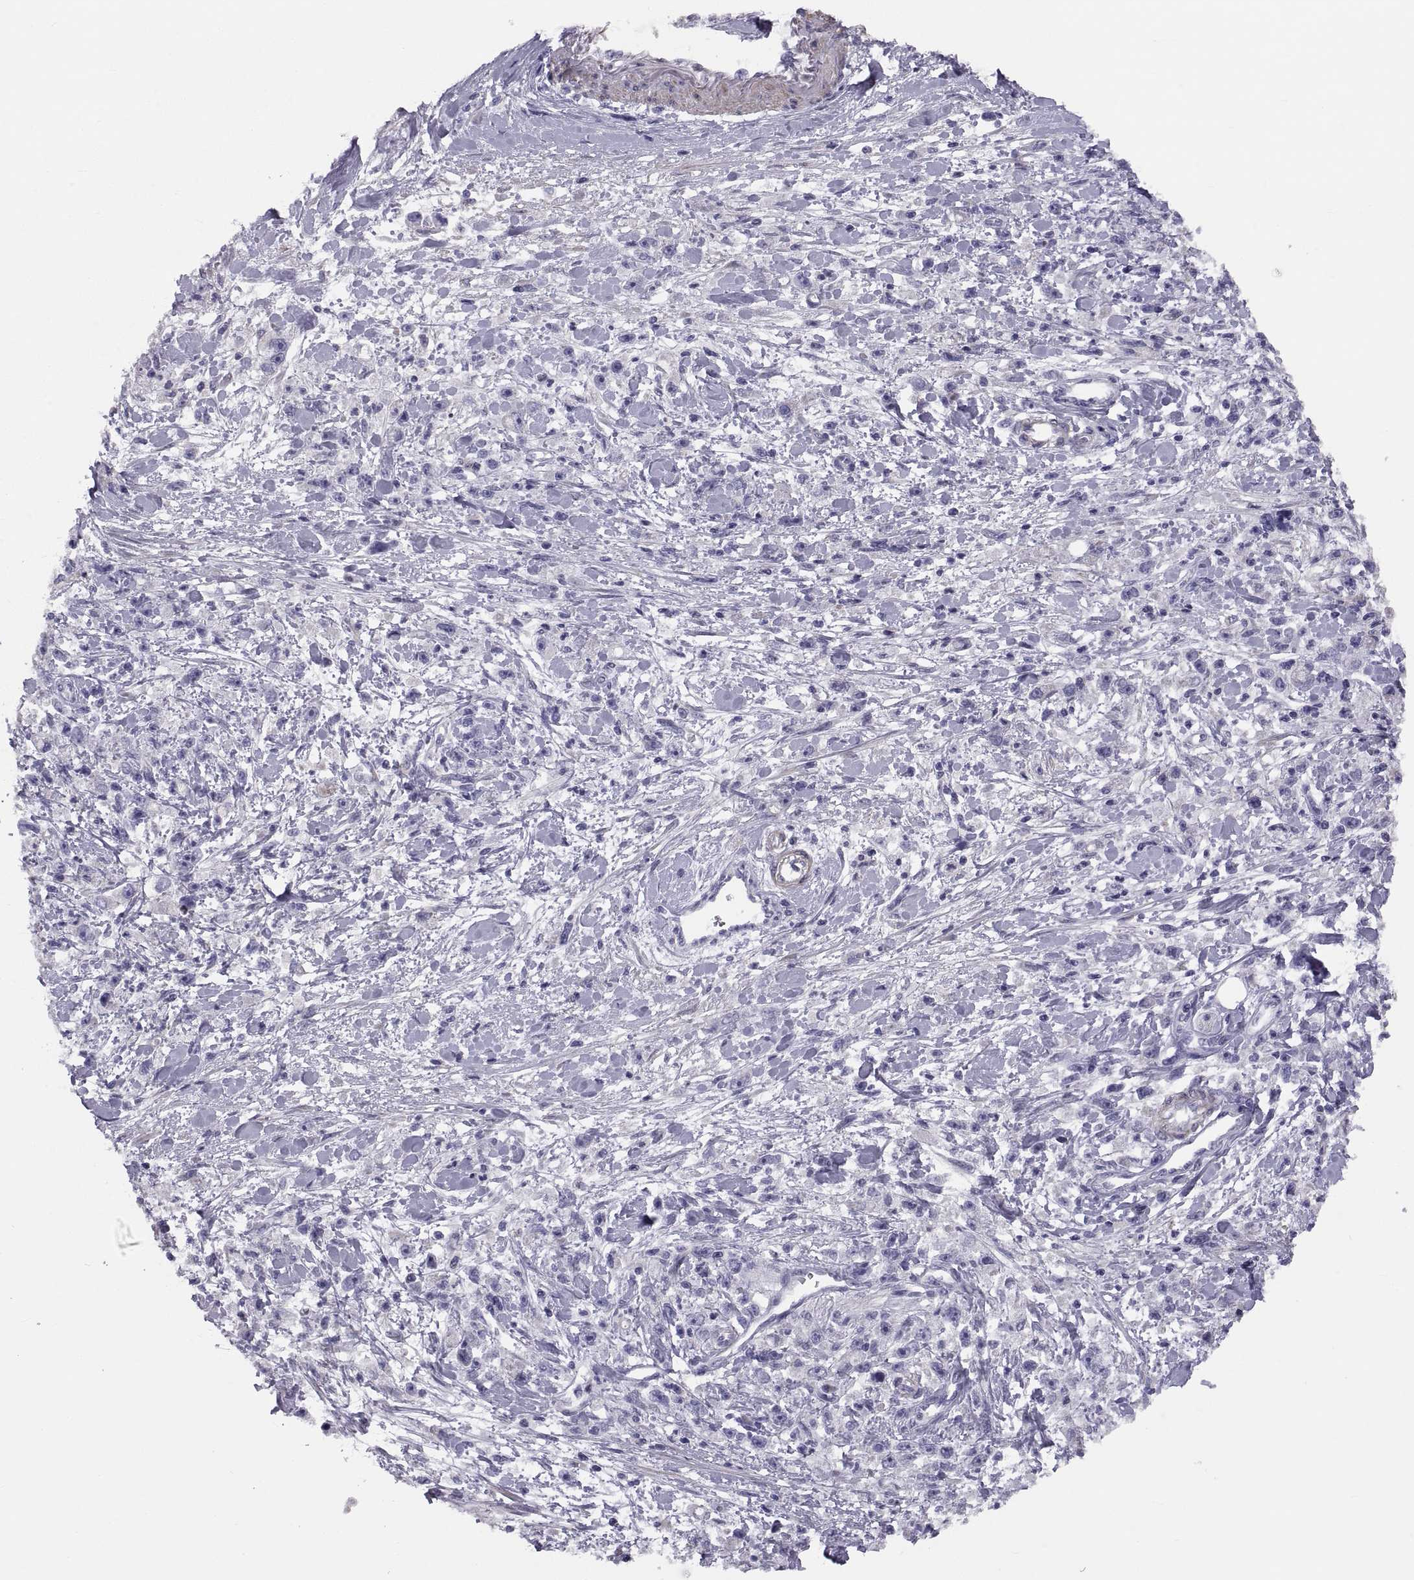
{"staining": {"intensity": "negative", "quantity": "none", "location": "none"}, "tissue": "stomach cancer", "cell_type": "Tumor cells", "image_type": "cancer", "snomed": [{"axis": "morphology", "description": "Adenocarcinoma, NOS"}, {"axis": "topography", "description": "Stomach"}], "caption": "An image of human stomach cancer (adenocarcinoma) is negative for staining in tumor cells.", "gene": "ANO1", "patient": {"sex": "female", "age": 59}}